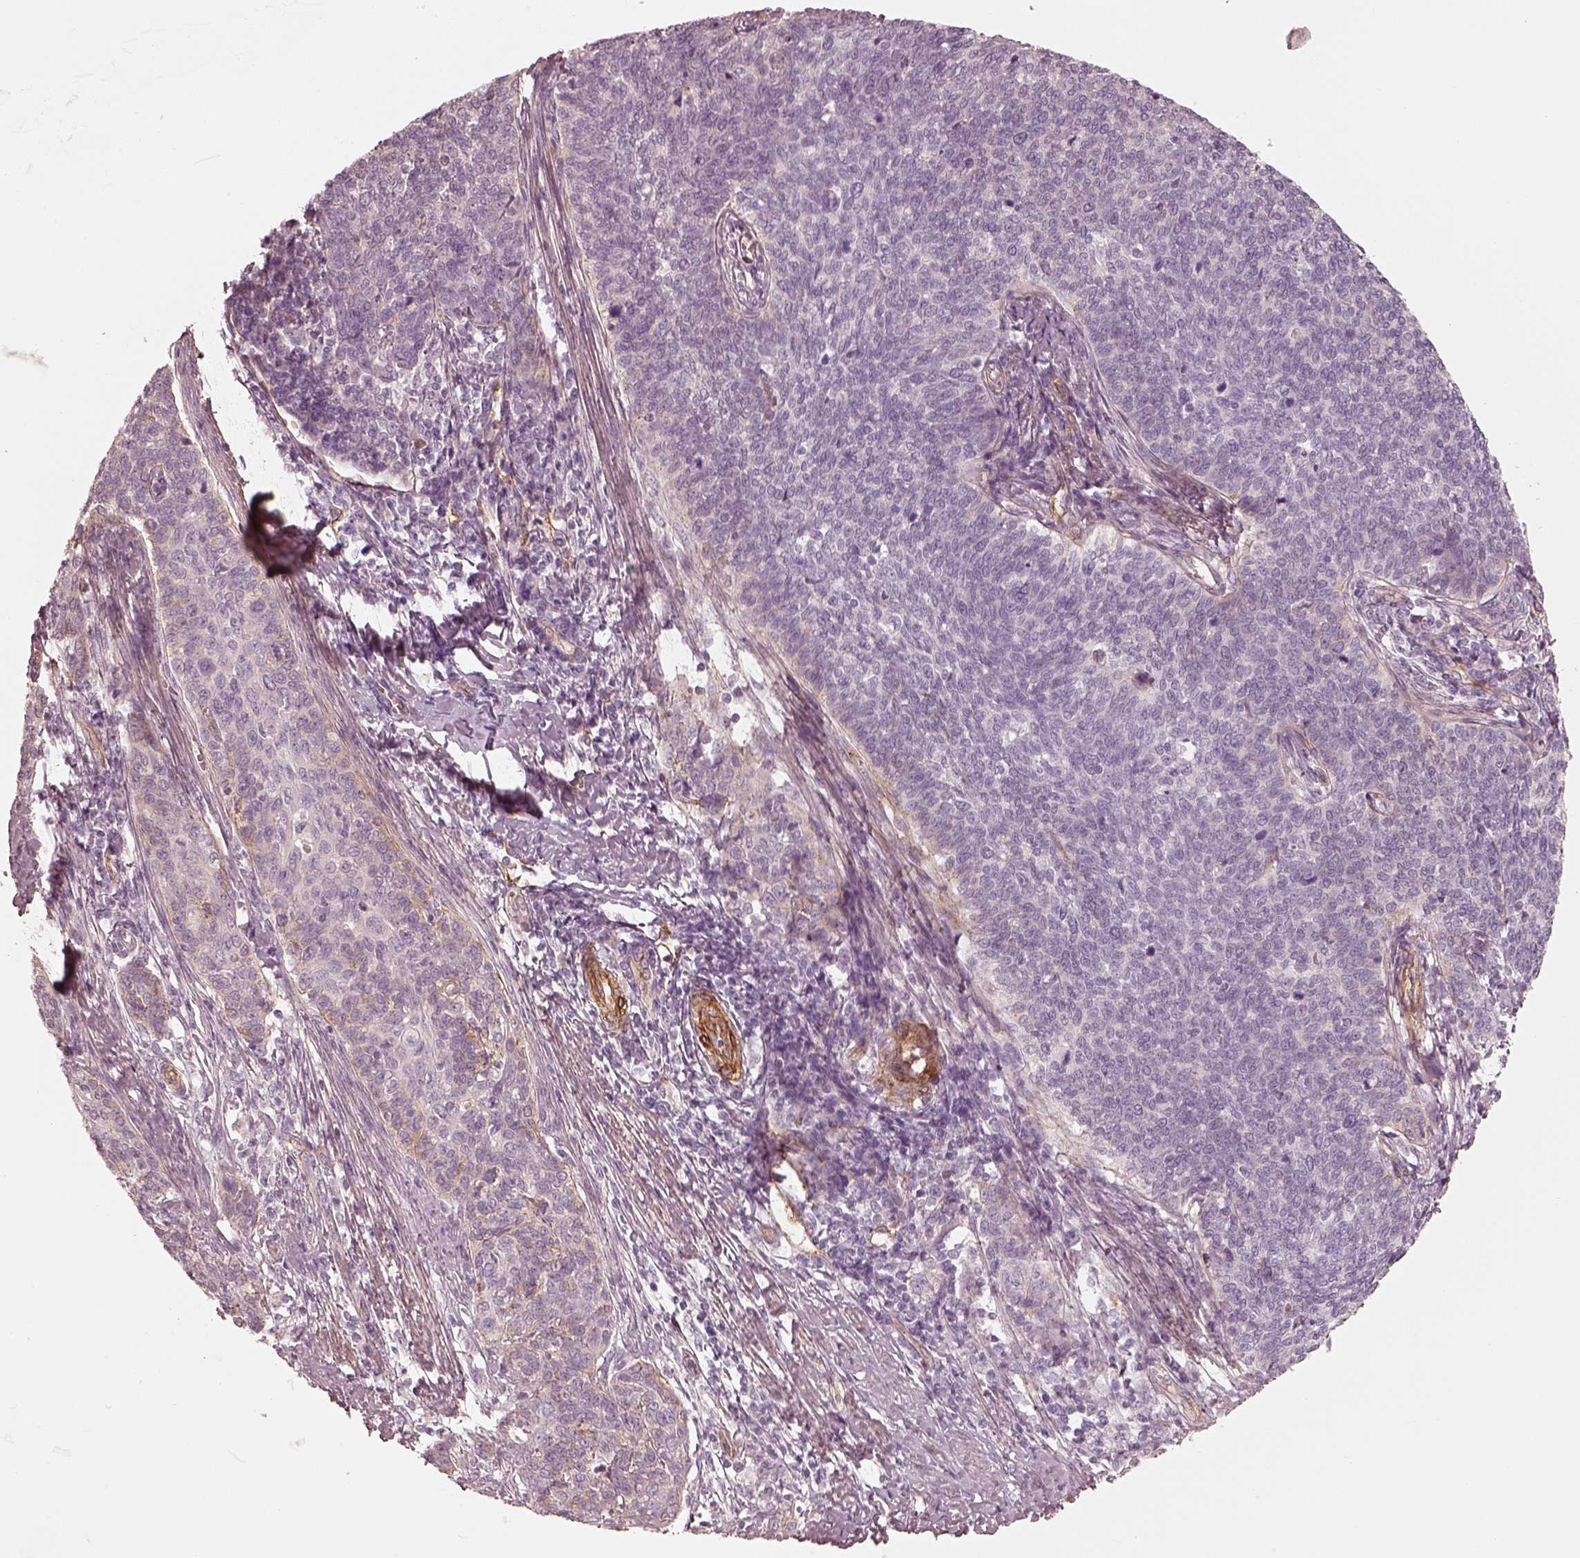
{"staining": {"intensity": "weak", "quantity": "<25%", "location": "cytoplasmic/membranous"}, "tissue": "cervical cancer", "cell_type": "Tumor cells", "image_type": "cancer", "snomed": [{"axis": "morphology", "description": "Squamous cell carcinoma, NOS"}, {"axis": "topography", "description": "Cervix"}], "caption": "The photomicrograph demonstrates no significant expression in tumor cells of cervical squamous cell carcinoma.", "gene": "CRYM", "patient": {"sex": "female", "age": 39}}